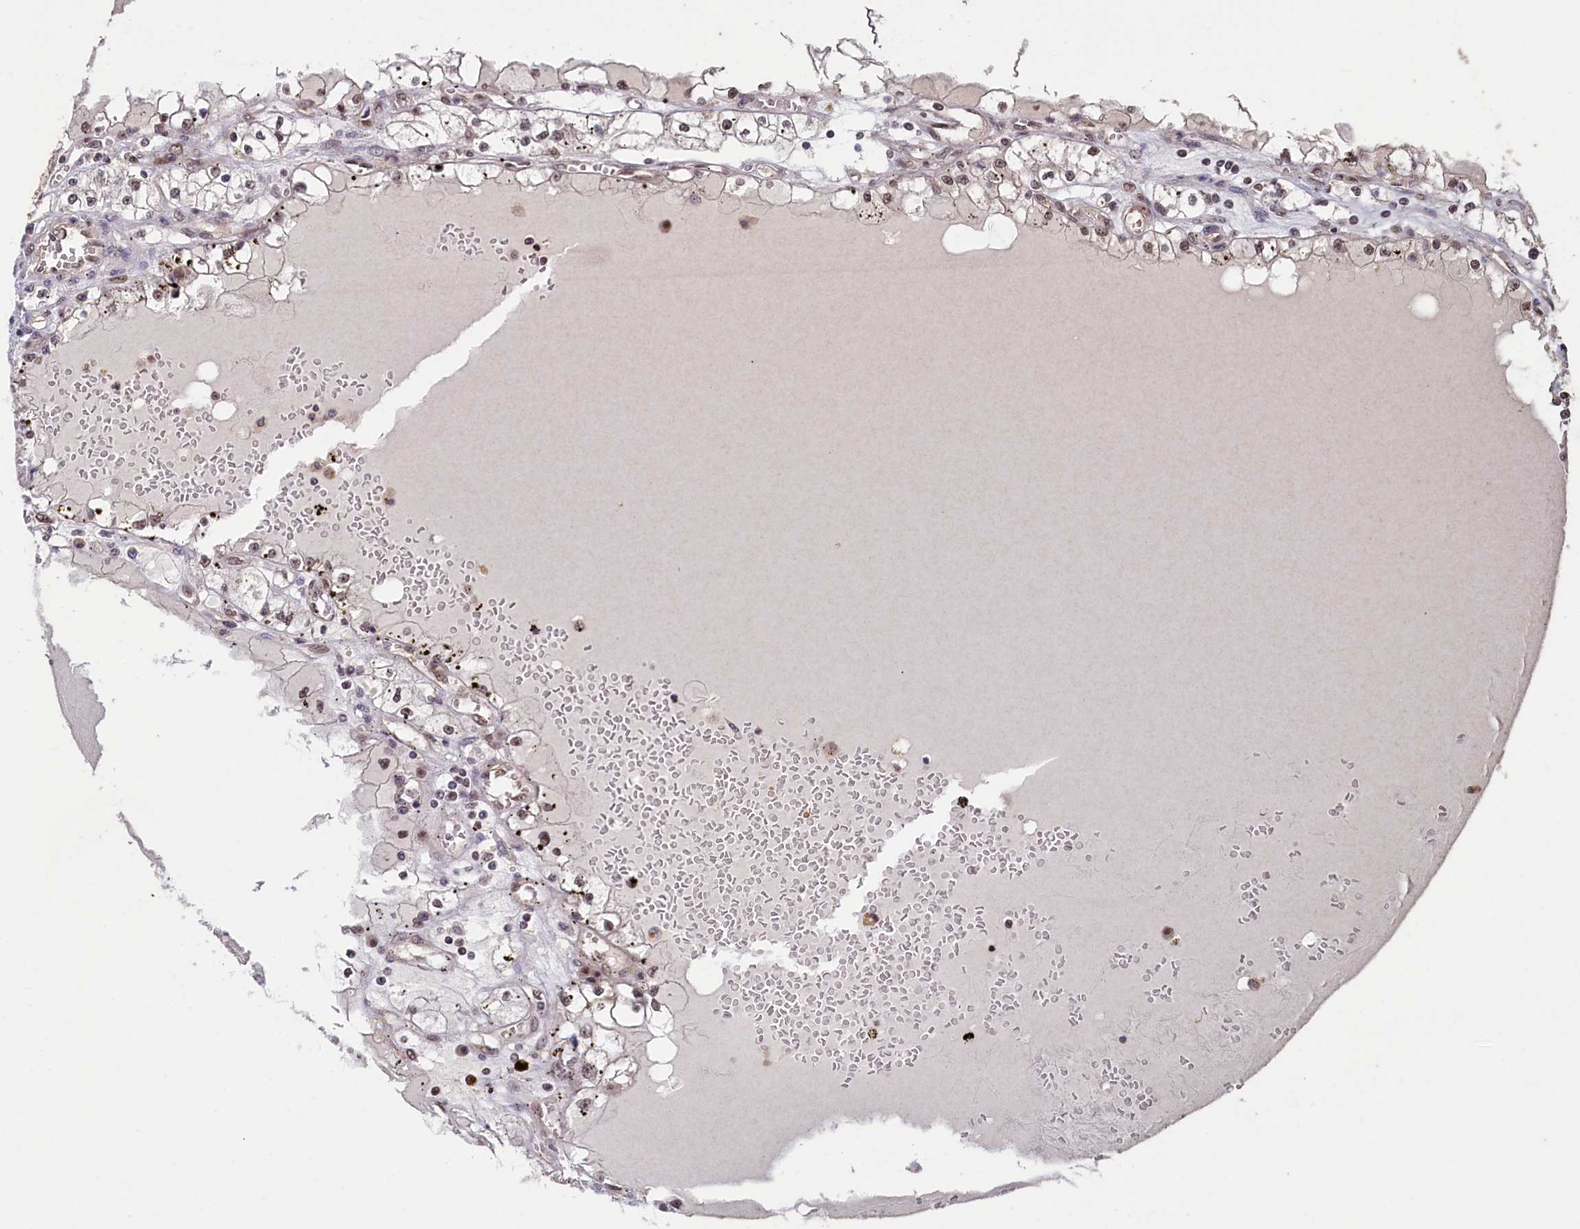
{"staining": {"intensity": "weak", "quantity": ">75%", "location": "nuclear"}, "tissue": "renal cancer", "cell_type": "Tumor cells", "image_type": "cancer", "snomed": [{"axis": "morphology", "description": "Adenocarcinoma, NOS"}, {"axis": "topography", "description": "Kidney"}], "caption": "High-magnification brightfield microscopy of renal cancer stained with DAB (brown) and counterstained with hematoxylin (blue). tumor cells exhibit weak nuclear positivity is present in approximately>75% of cells.", "gene": "NAE1", "patient": {"sex": "male", "age": 56}}